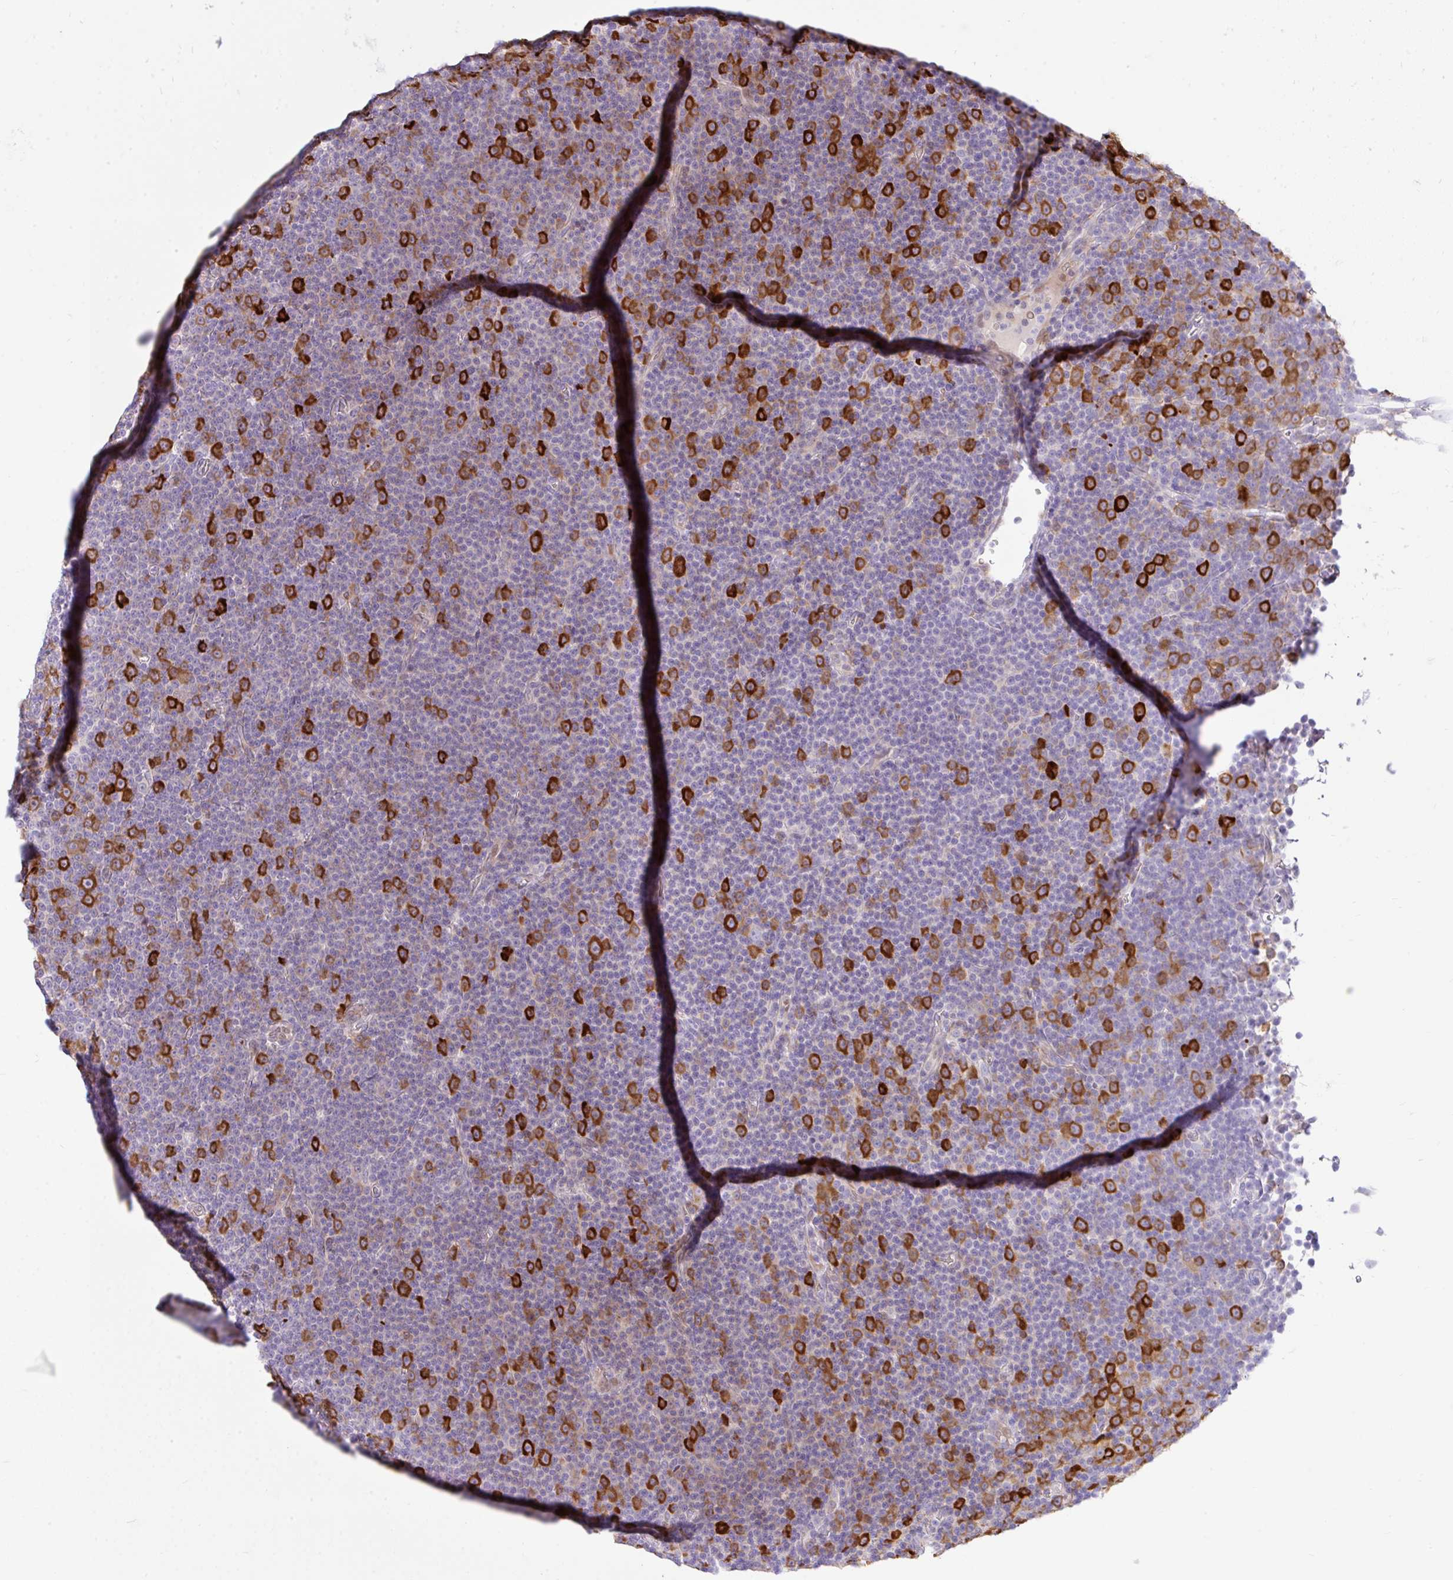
{"staining": {"intensity": "strong", "quantity": "25%-75%", "location": "cytoplasmic/membranous"}, "tissue": "lymphoma", "cell_type": "Tumor cells", "image_type": "cancer", "snomed": [{"axis": "morphology", "description": "Malignant lymphoma, non-Hodgkin's type, Low grade"}, {"axis": "topography", "description": "Lymph node"}], "caption": "High-power microscopy captured an immunohistochemistry histopathology image of low-grade malignant lymphoma, non-Hodgkin's type, revealing strong cytoplasmic/membranous staining in approximately 25%-75% of tumor cells. The staining was performed using DAB (3,3'-diaminobenzidine) to visualize the protein expression in brown, while the nuclei were stained in blue with hematoxylin (Magnification: 20x).", "gene": "EEF1A2", "patient": {"sex": "female", "age": 67}}